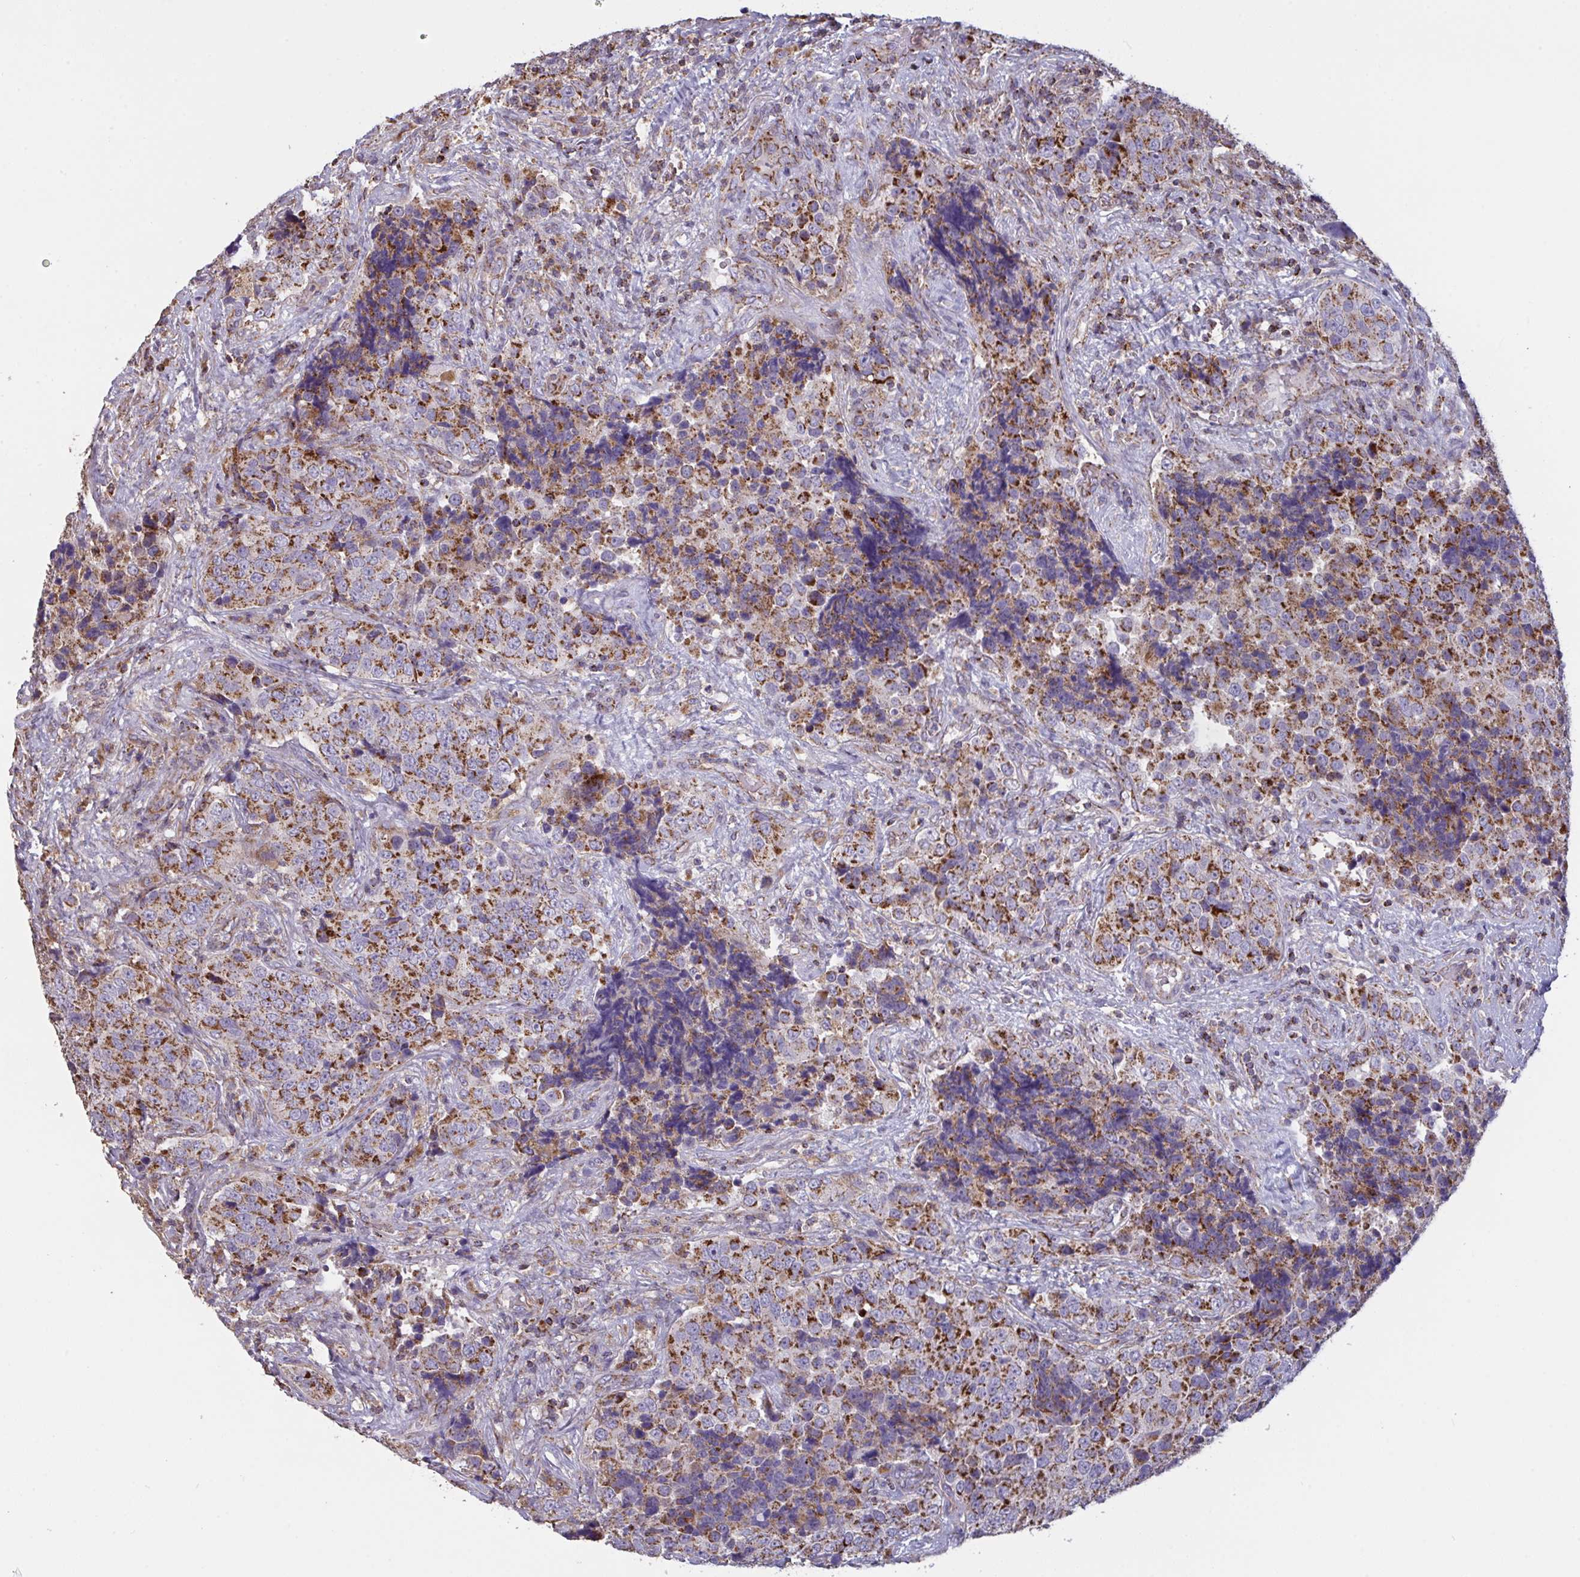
{"staining": {"intensity": "strong", "quantity": ">75%", "location": "cytoplasmic/membranous"}, "tissue": "urothelial cancer", "cell_type": "Tumor cells", "image_type": "cancer", "snomed": [{"axis": "morphology", "description": "Urothelial carcinoma, NOS"}, {"axis": "topography", "description": "Urinary bladder"}], "caption": "A brown stain highlights strong cytoplasmic/membranous expression of a protein in urothelial cancer tumor cells.", "gene": "MICOS10", "patient": {"sex": "male", "age": 52}}